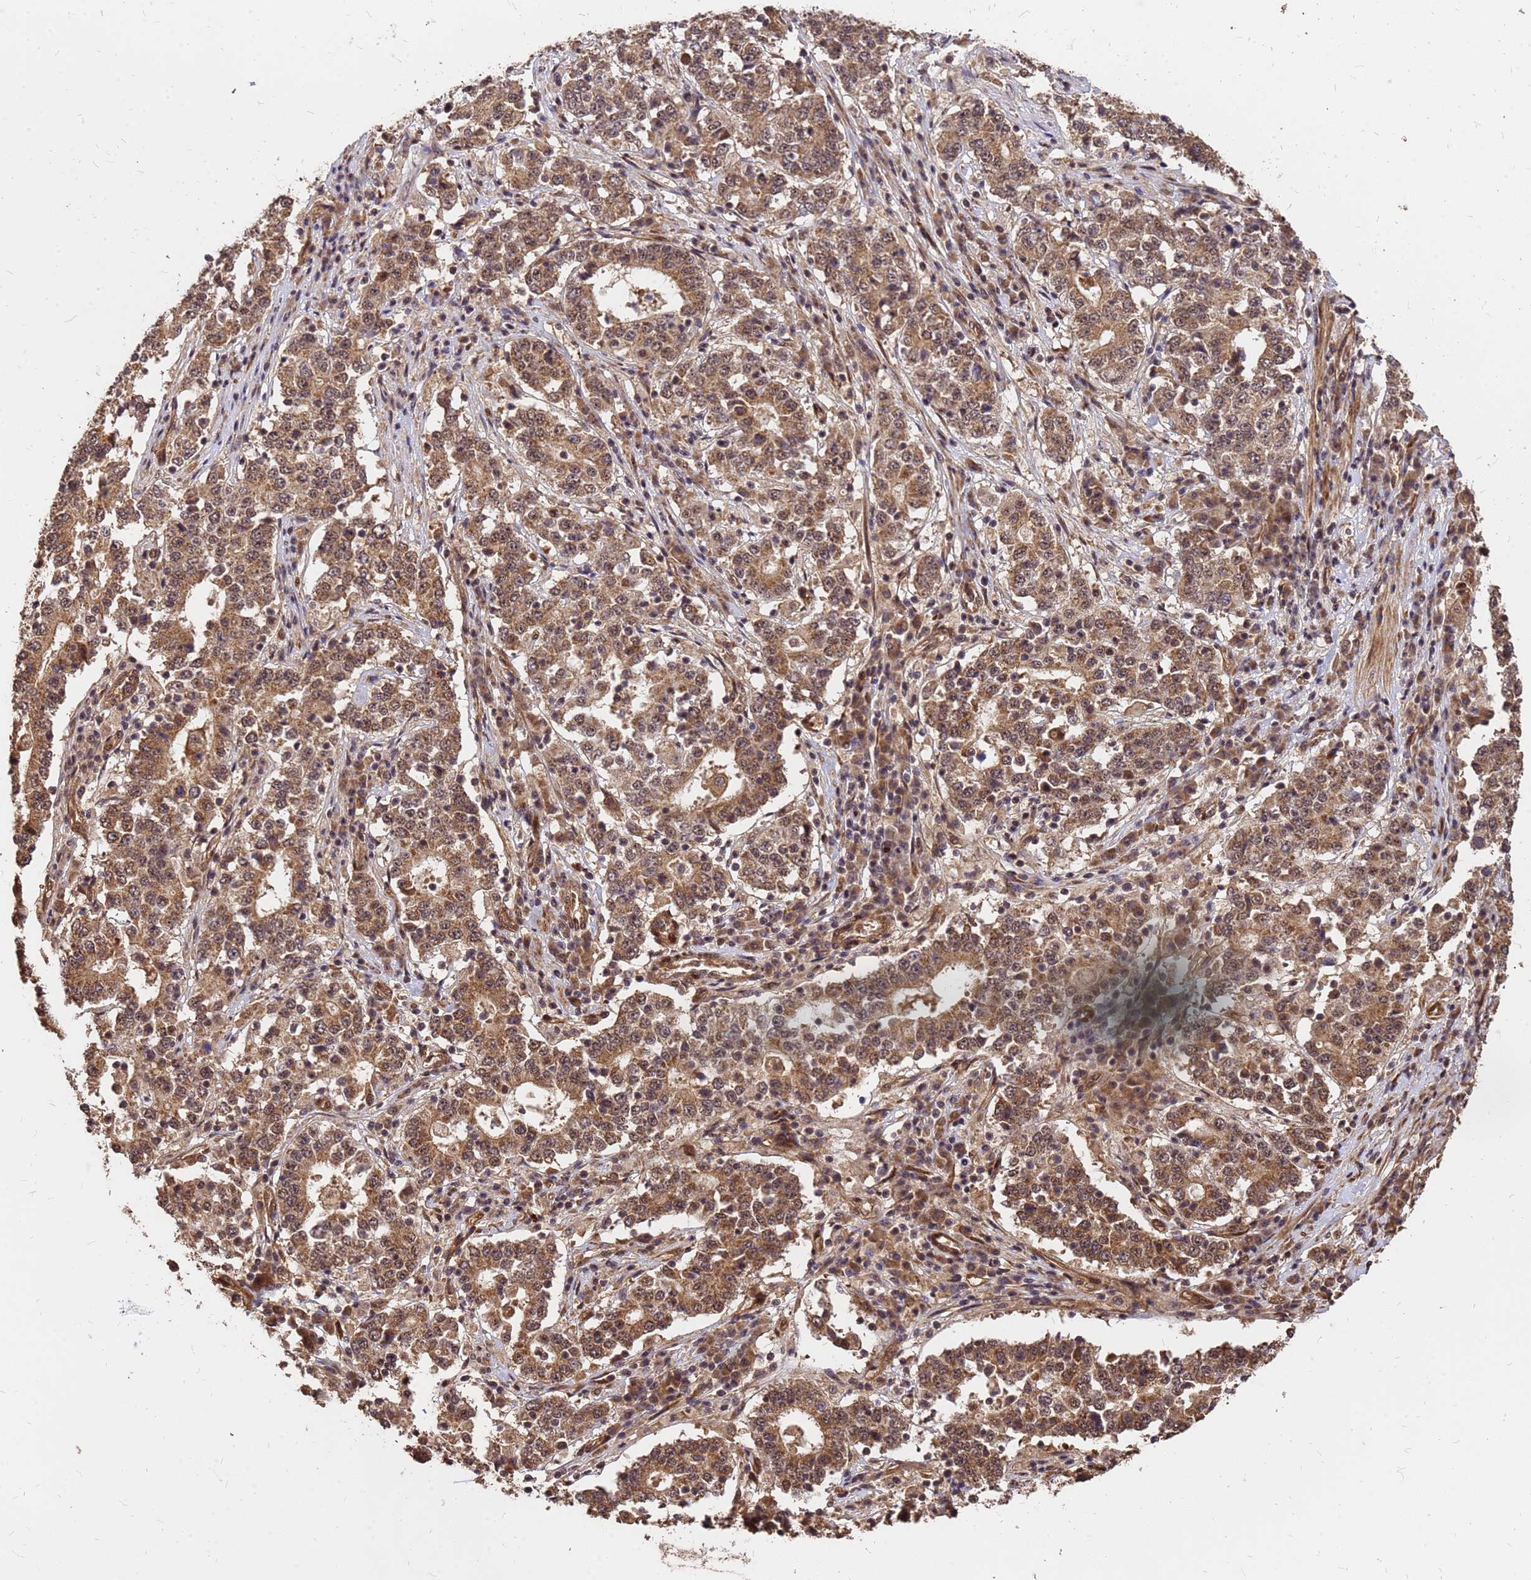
{"staining": {"intensity": "moderate", "quantity": ">75%", "location": "cytoplasmic/membranous,nuclear"}, "tissue": "stomach cancer", "cell_type": "Tumor cells", "image_type": "cancer", "snomed": [{"axis": "morphology", "description": "Adenocarcinoma, NOS"}, {"axis": "topography", "description": "Stomach"}], "caption": "Immunohistochemical staining of human stomach cancer shows medium levels of moderate cytoplasmic/membranous and nuclear protein expression in approximately >75% of tumor cells.", "gene": "GPATCH8", "patient": {"sex": "male", "age": 59}}